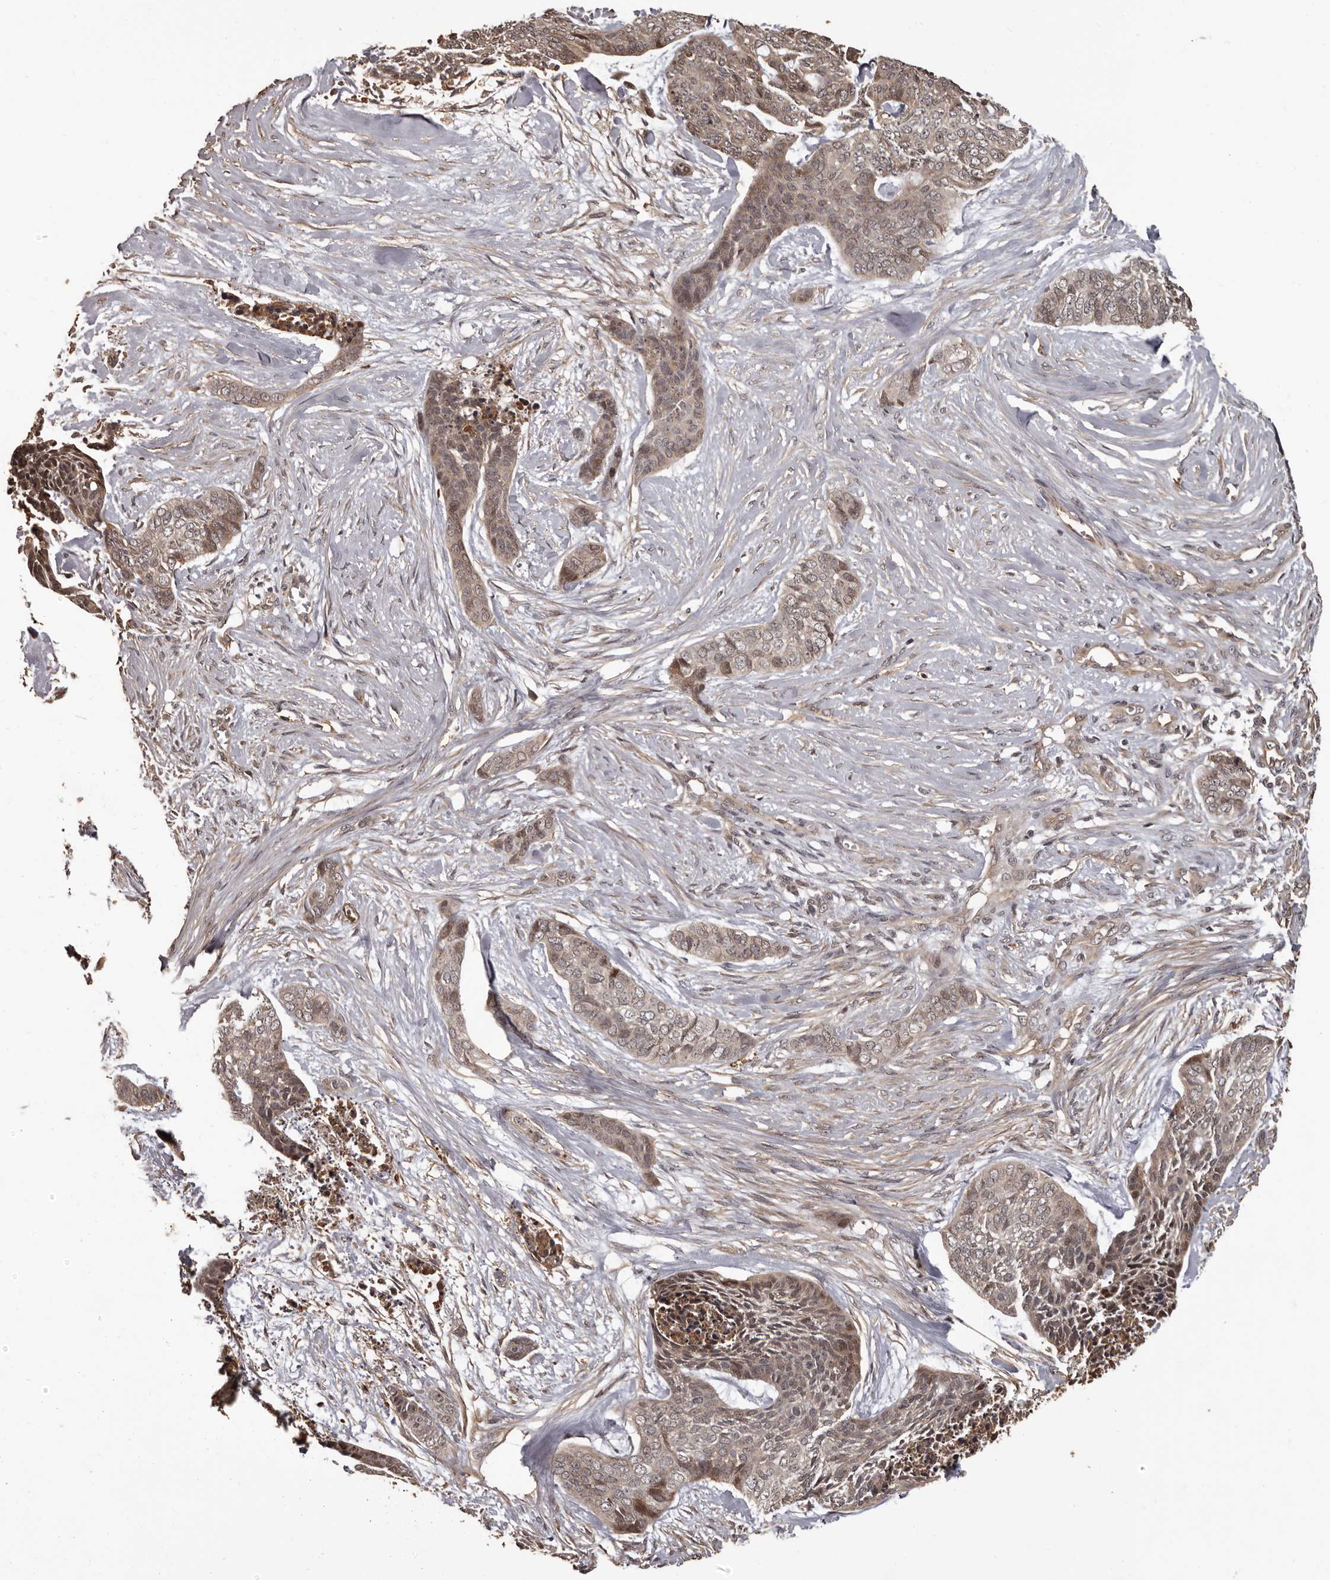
{"staining": {"intensity": "weak", "quantity": ">75%", "location": "cytoplasmic/membranous,nuclear"}, "tissue": "skin cancer", "cell_type": "Tumor cells", "image_type": "cancer", "snomed": [{"axis": "morphology", "description": "Basal cell carcinoma"}, {"axis": "topography", "description": "Skin"}], "caption": "Approximately >75% of tumor cells in skin cancer show weak cytoplasmic/membranous and nuclear protein positivity as visualized by brown immunohistochemical staining.", "gene": "SLITRK6", "patient": {"sex": "female", "age": 64}}